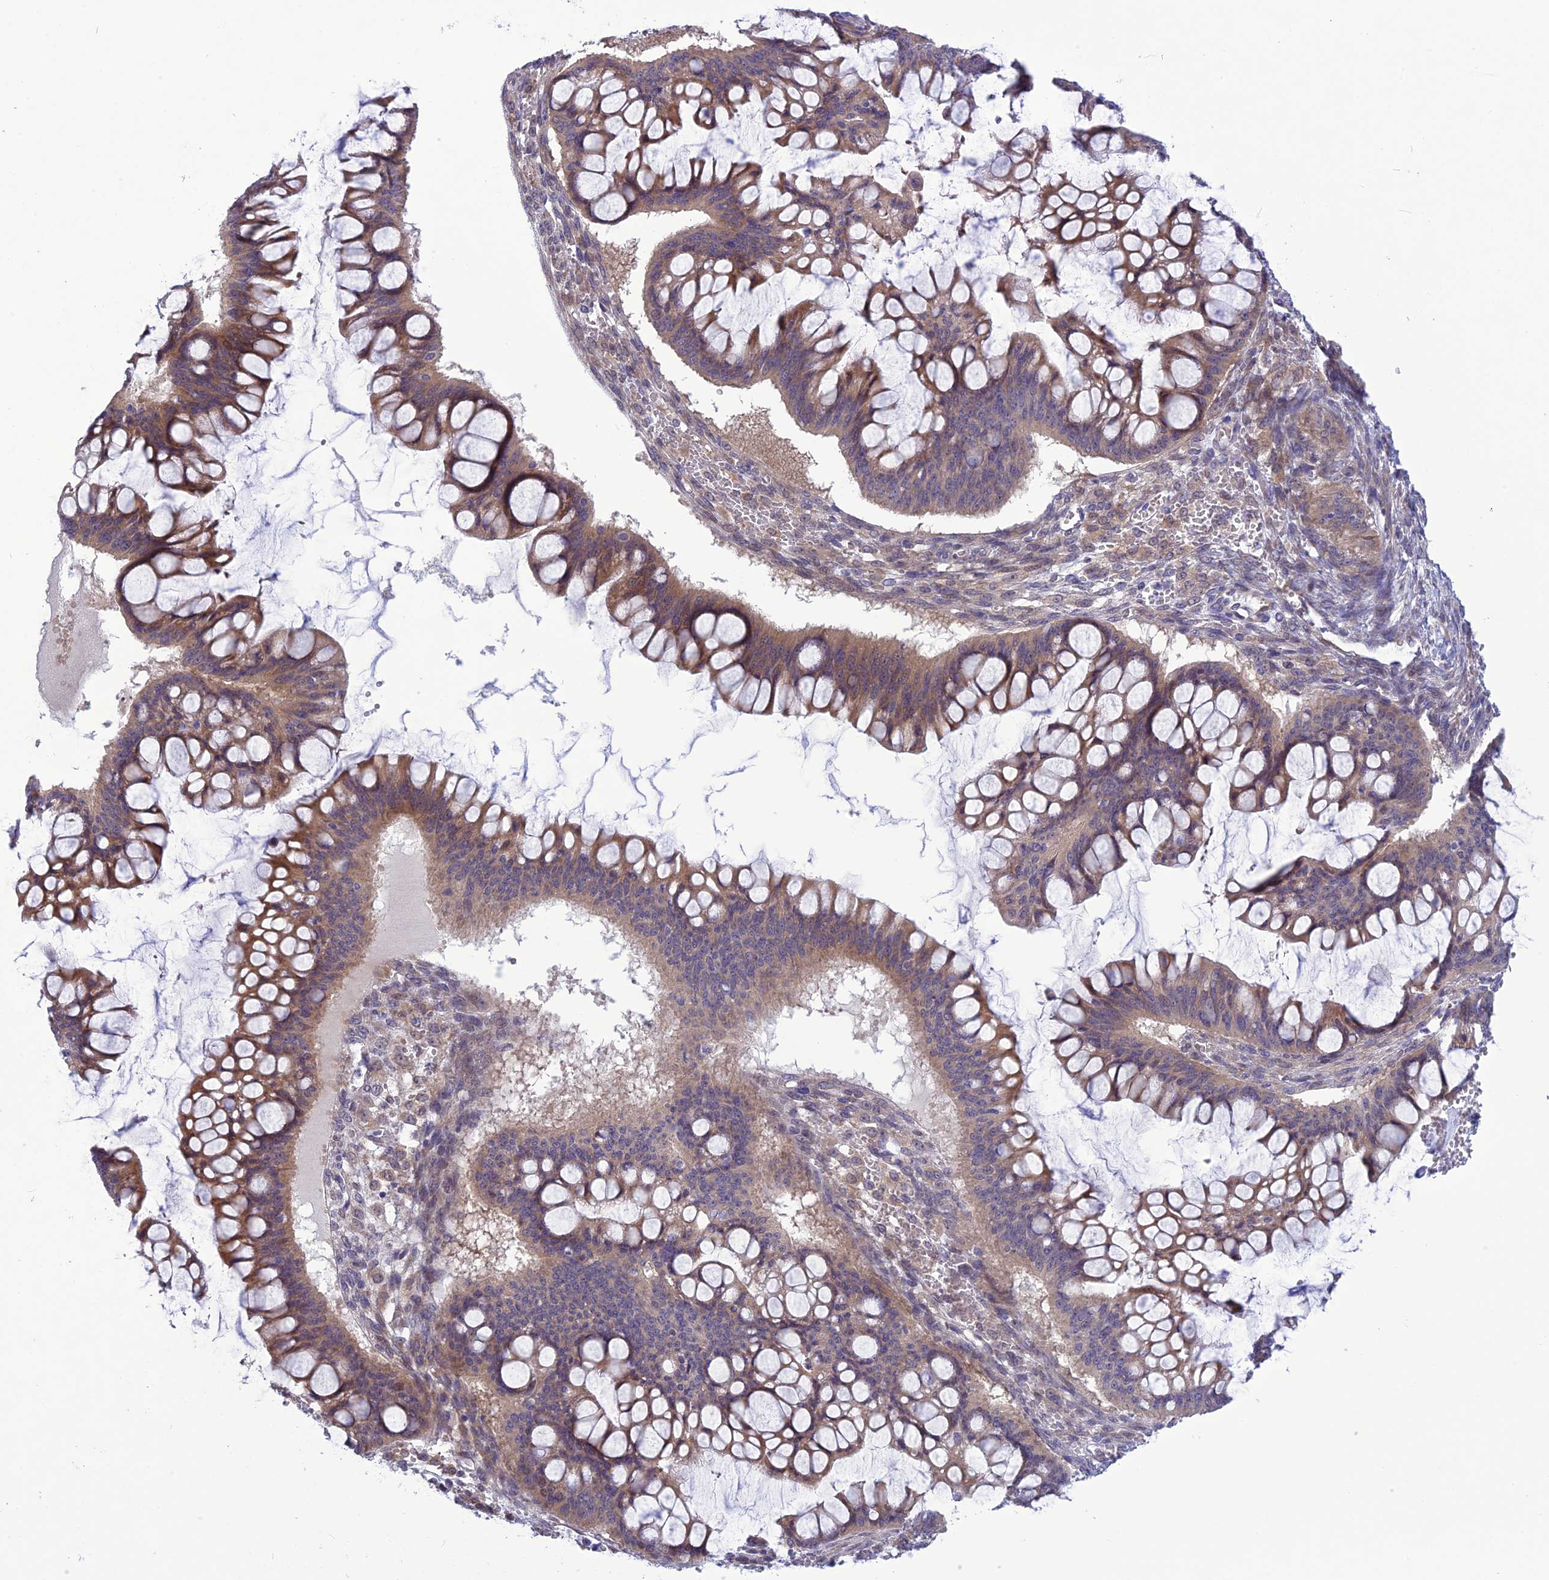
{"staining": {"intensity": "moderate", "quantity": "25%-75%", "location": "cytoplasmic/membranous"}, "tissue": "ovarian cancer", "cell_type": "Tumor cells", "image_type": "cancer", "snomed": [{"axis": "morphology", "description": "Cystadenocarcinoma, mucinous, NOS"}, {"axis": "topography", "description": "Ovary"}], "caption": "Immunohistochemical staining of human mucinous cystadenocarcinoma (ovarian) displays moderate cytoplasmic/membranous protein staining in approximately 25%-75% of tumor cells. Nuclei are stained in blue.", "gene": "PSMF1", "patient": {"sex": "female", "age": 73}}